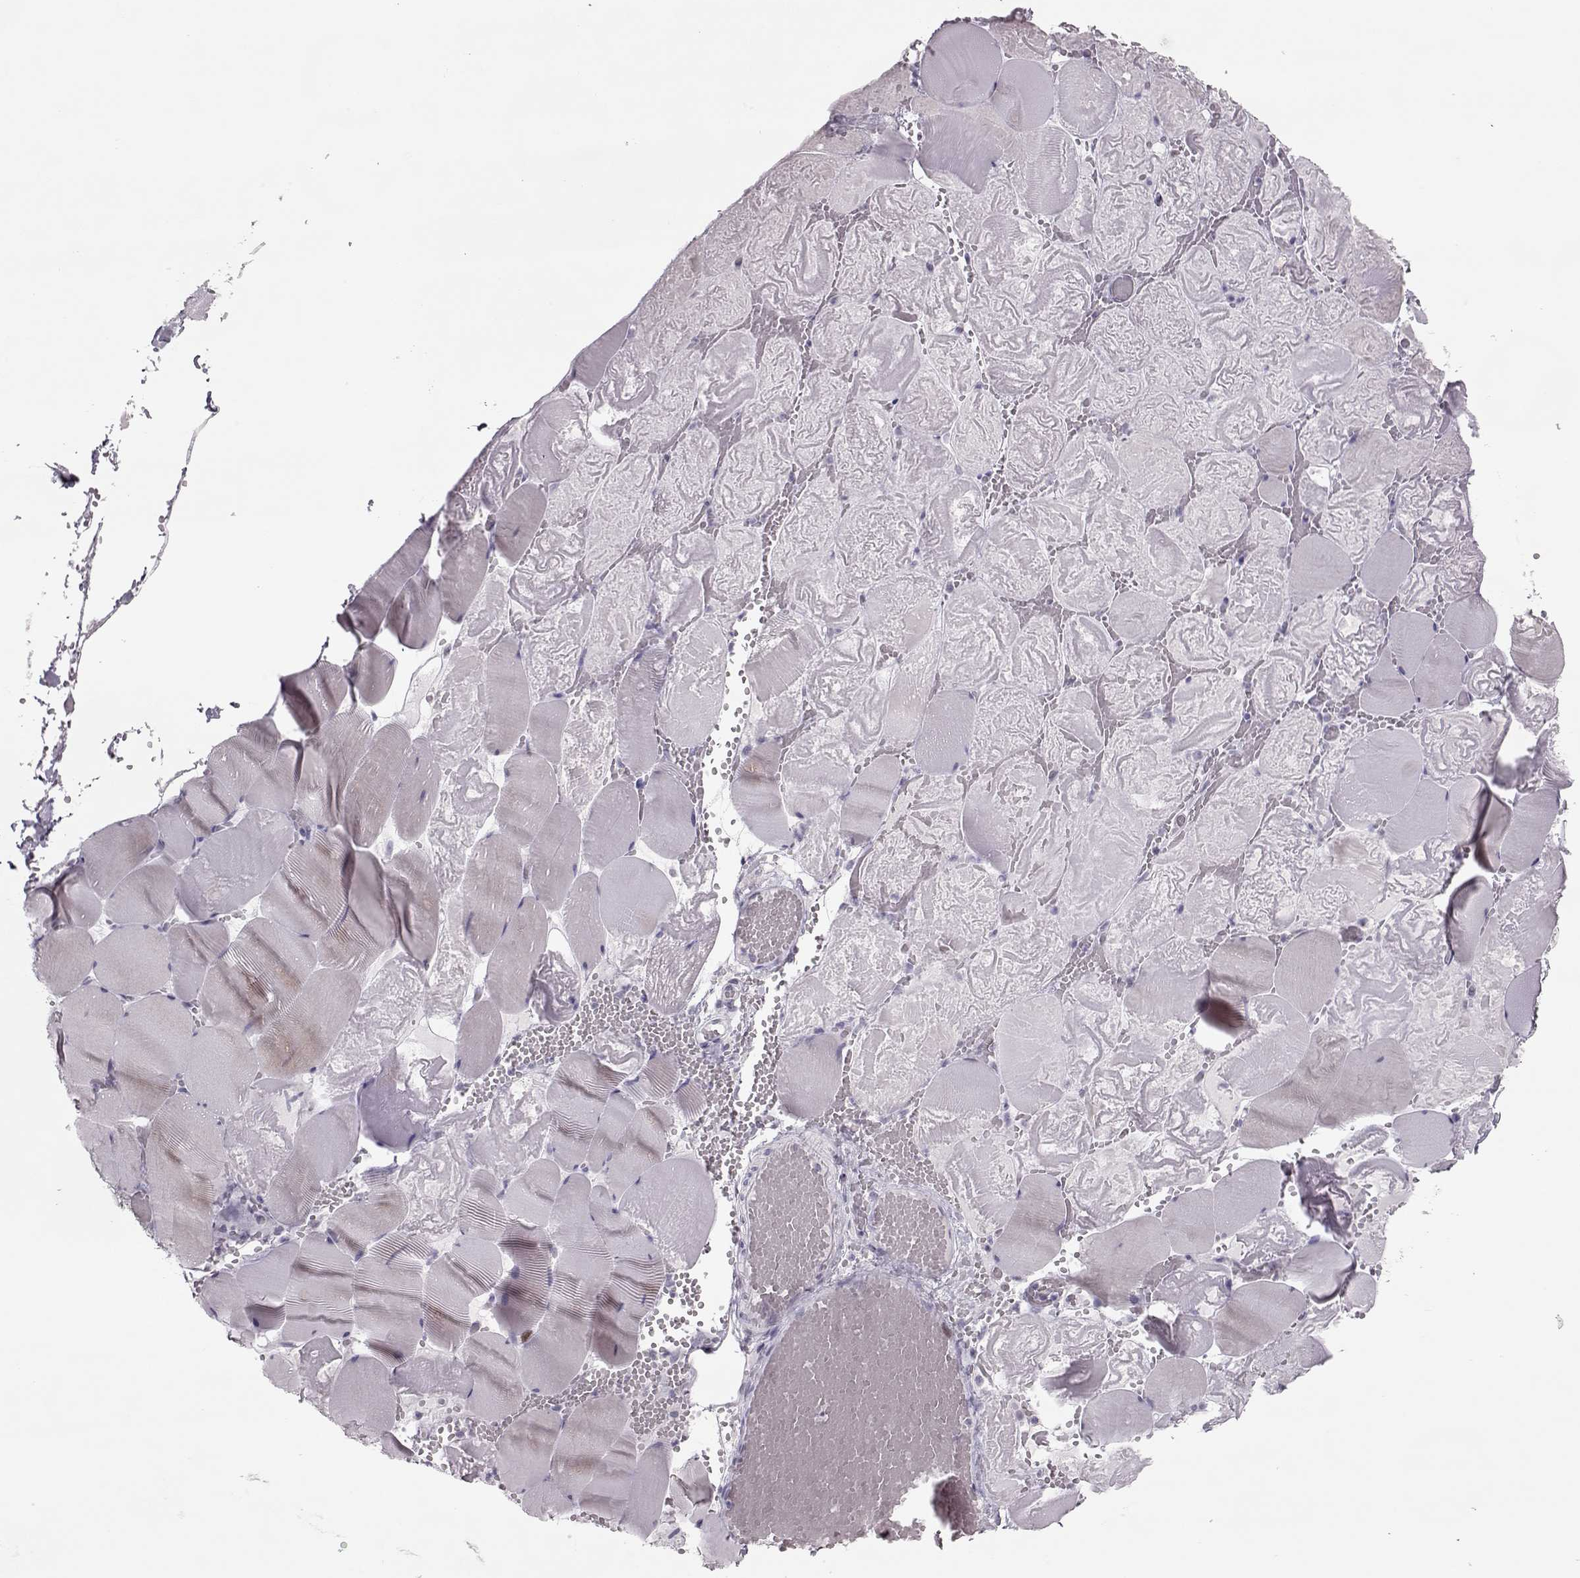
{"staining": {"intensity": "negative", "quantity": "none", "location": "none"}, "tissue": "skeletal muscle", "cell_type": "Myocytes", "image_type": "normal", "snomed": [{"axis": "morphology", "description": "Normal tissue, NOS"}, {"axis": "morphology", "description": "Malignant melanoma, Metastatic site"}, {"axis": "topography", "description": "Skeletal muscle"}], "caption": "IHC image of normal skeletal muscle stained for a protein (brown), which demonstrates no expression in myocytes.", "gene": "SGO1", "patient": {"sex": "male", "age": 50}}